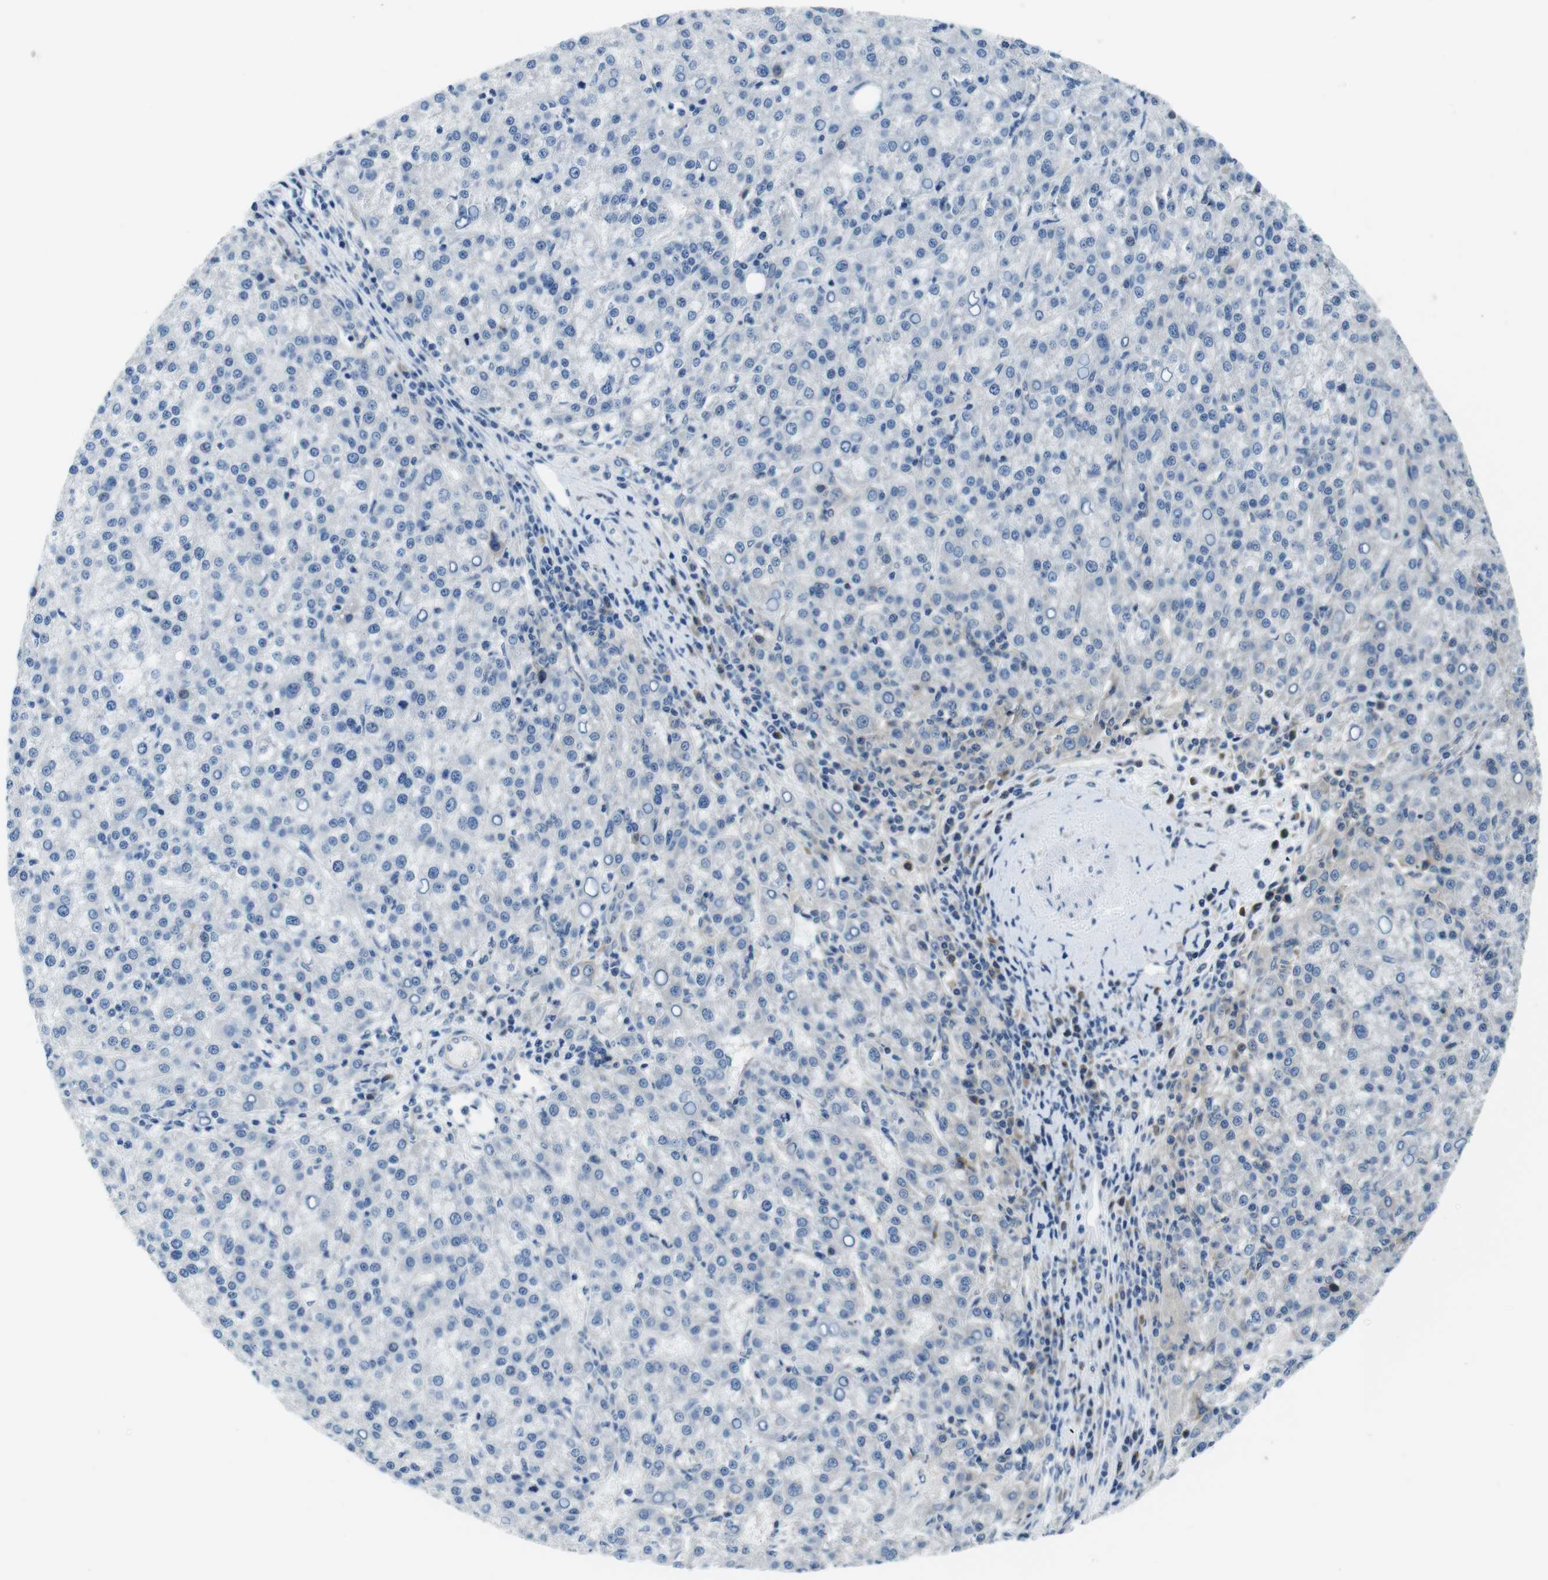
{"staining": {"intensity": "negative", "quantity": "none", "location": "none"}, "tissue": "liver cancer", "cell_type": "Tumor cells", "image_type": "cancer", "snomed": [{"axis": "morphology", "description": "Carcinoma, Hepatocellular, NOS"}, {"axis": "topography", "description": "Liver"}], "caption": "Protein analysis of liver hepatocellular carcinoma shows no significant expression in tumor cells. Brightfield microscopy of IHC stained with DAB (3,3'-diaminobenzidine) (brown) and hematoxylin (blue), captured at high magnification.", "gene": "EIF2B5", "patient": {"sex": "female", "age": 58}}